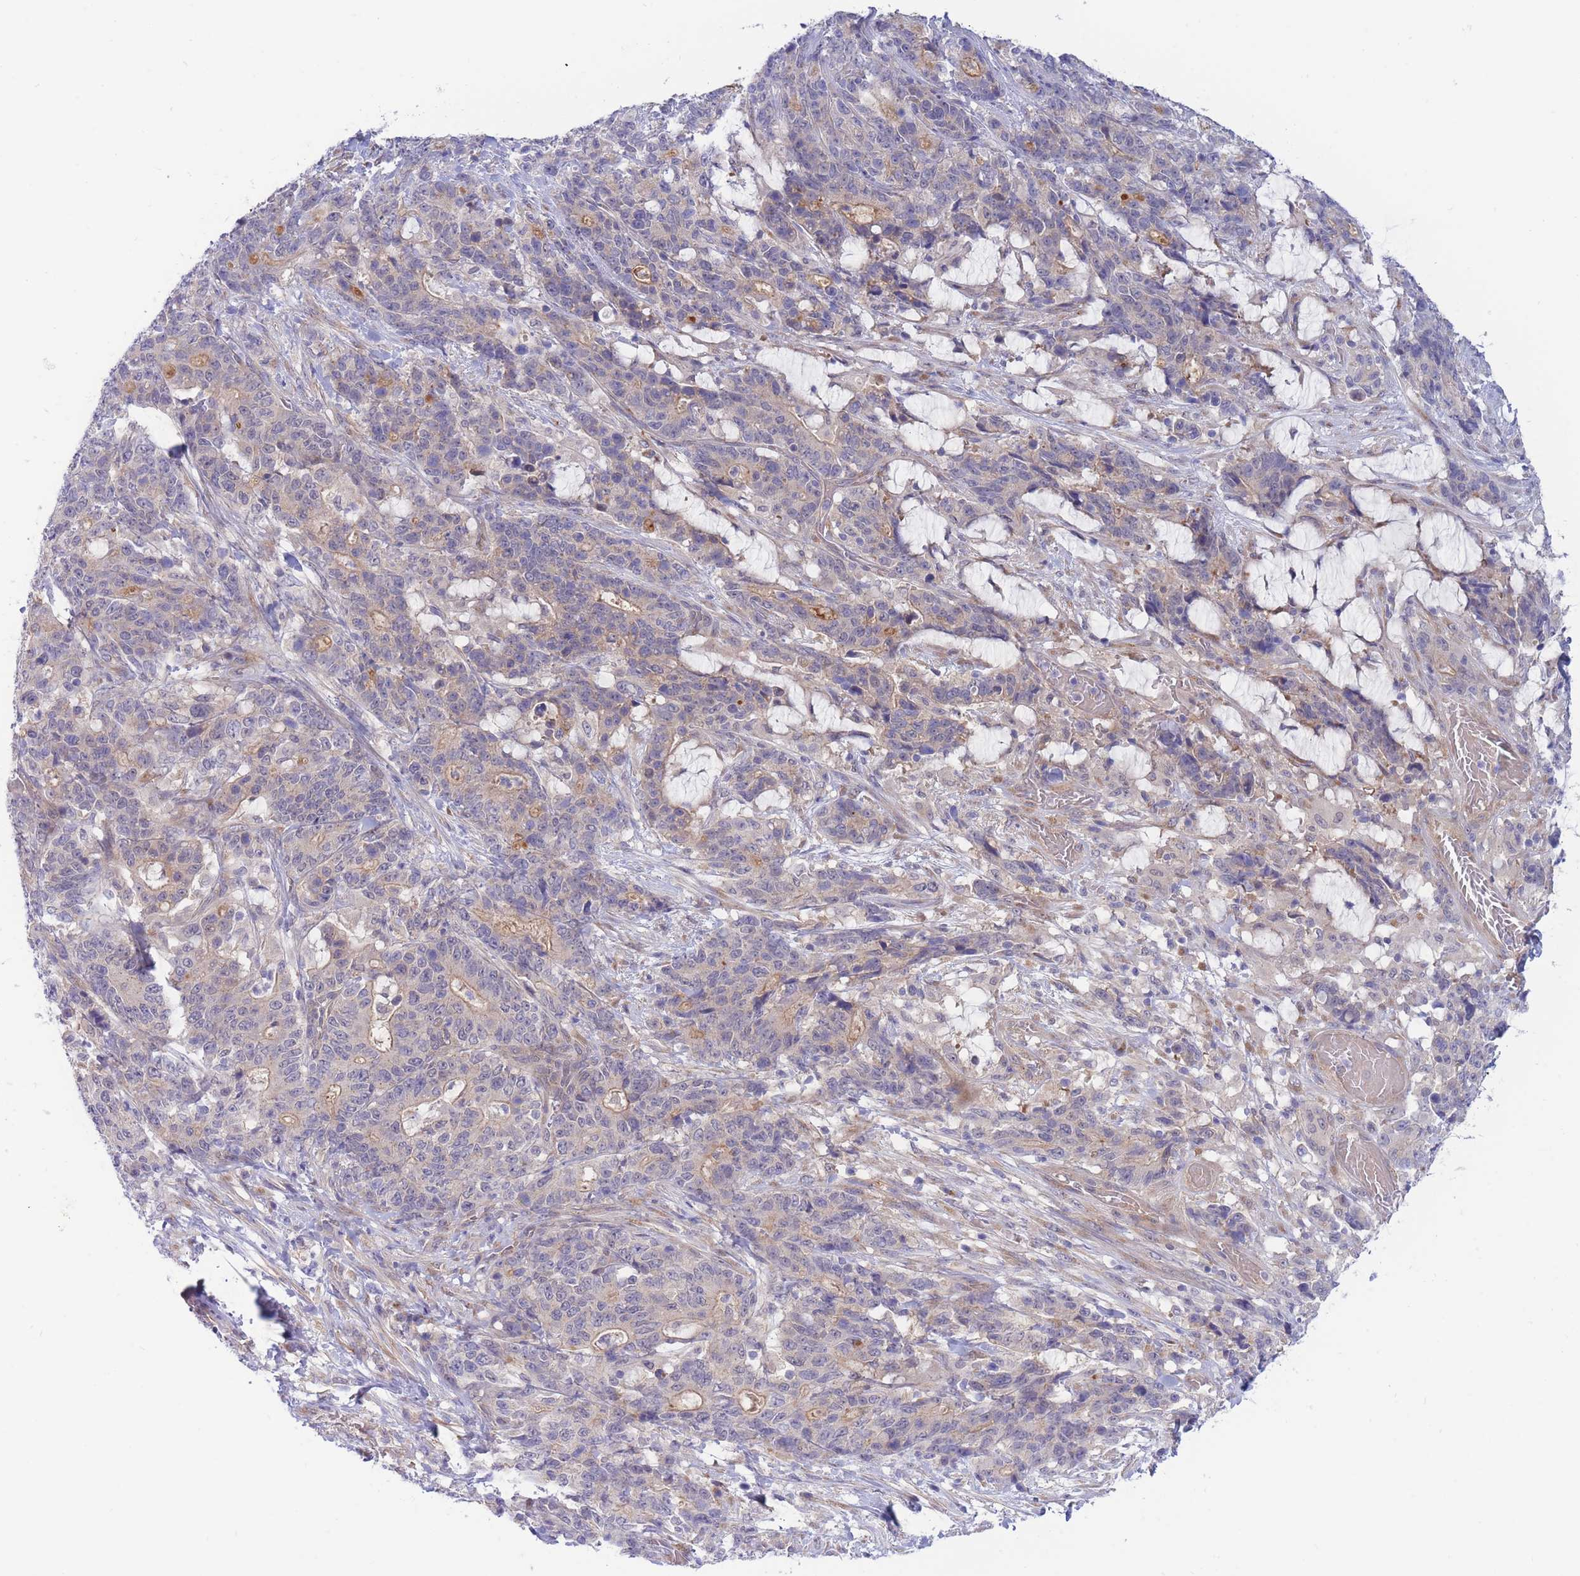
{"staining": {"intensity": "negative", "quantity": "none", "location": "none"}, "tissue": "stomach cancer", "cell_type": "Tumor cells", "image_type": "cancer", "snomed": [{"axis": "morphology", "description": "Normal tissue, NOS"}, {"axis": "morphology", "description": "Adenocarcinoma, NOS"}, {"axis": "topography", "description": "Stomach"}], "caption": "Human stomach adenocarcinoma stained for a protein using IHC reveals no expression in tumor cells.", "gene": "APOL4", "patient": {"sex": "female", "age": 64}}